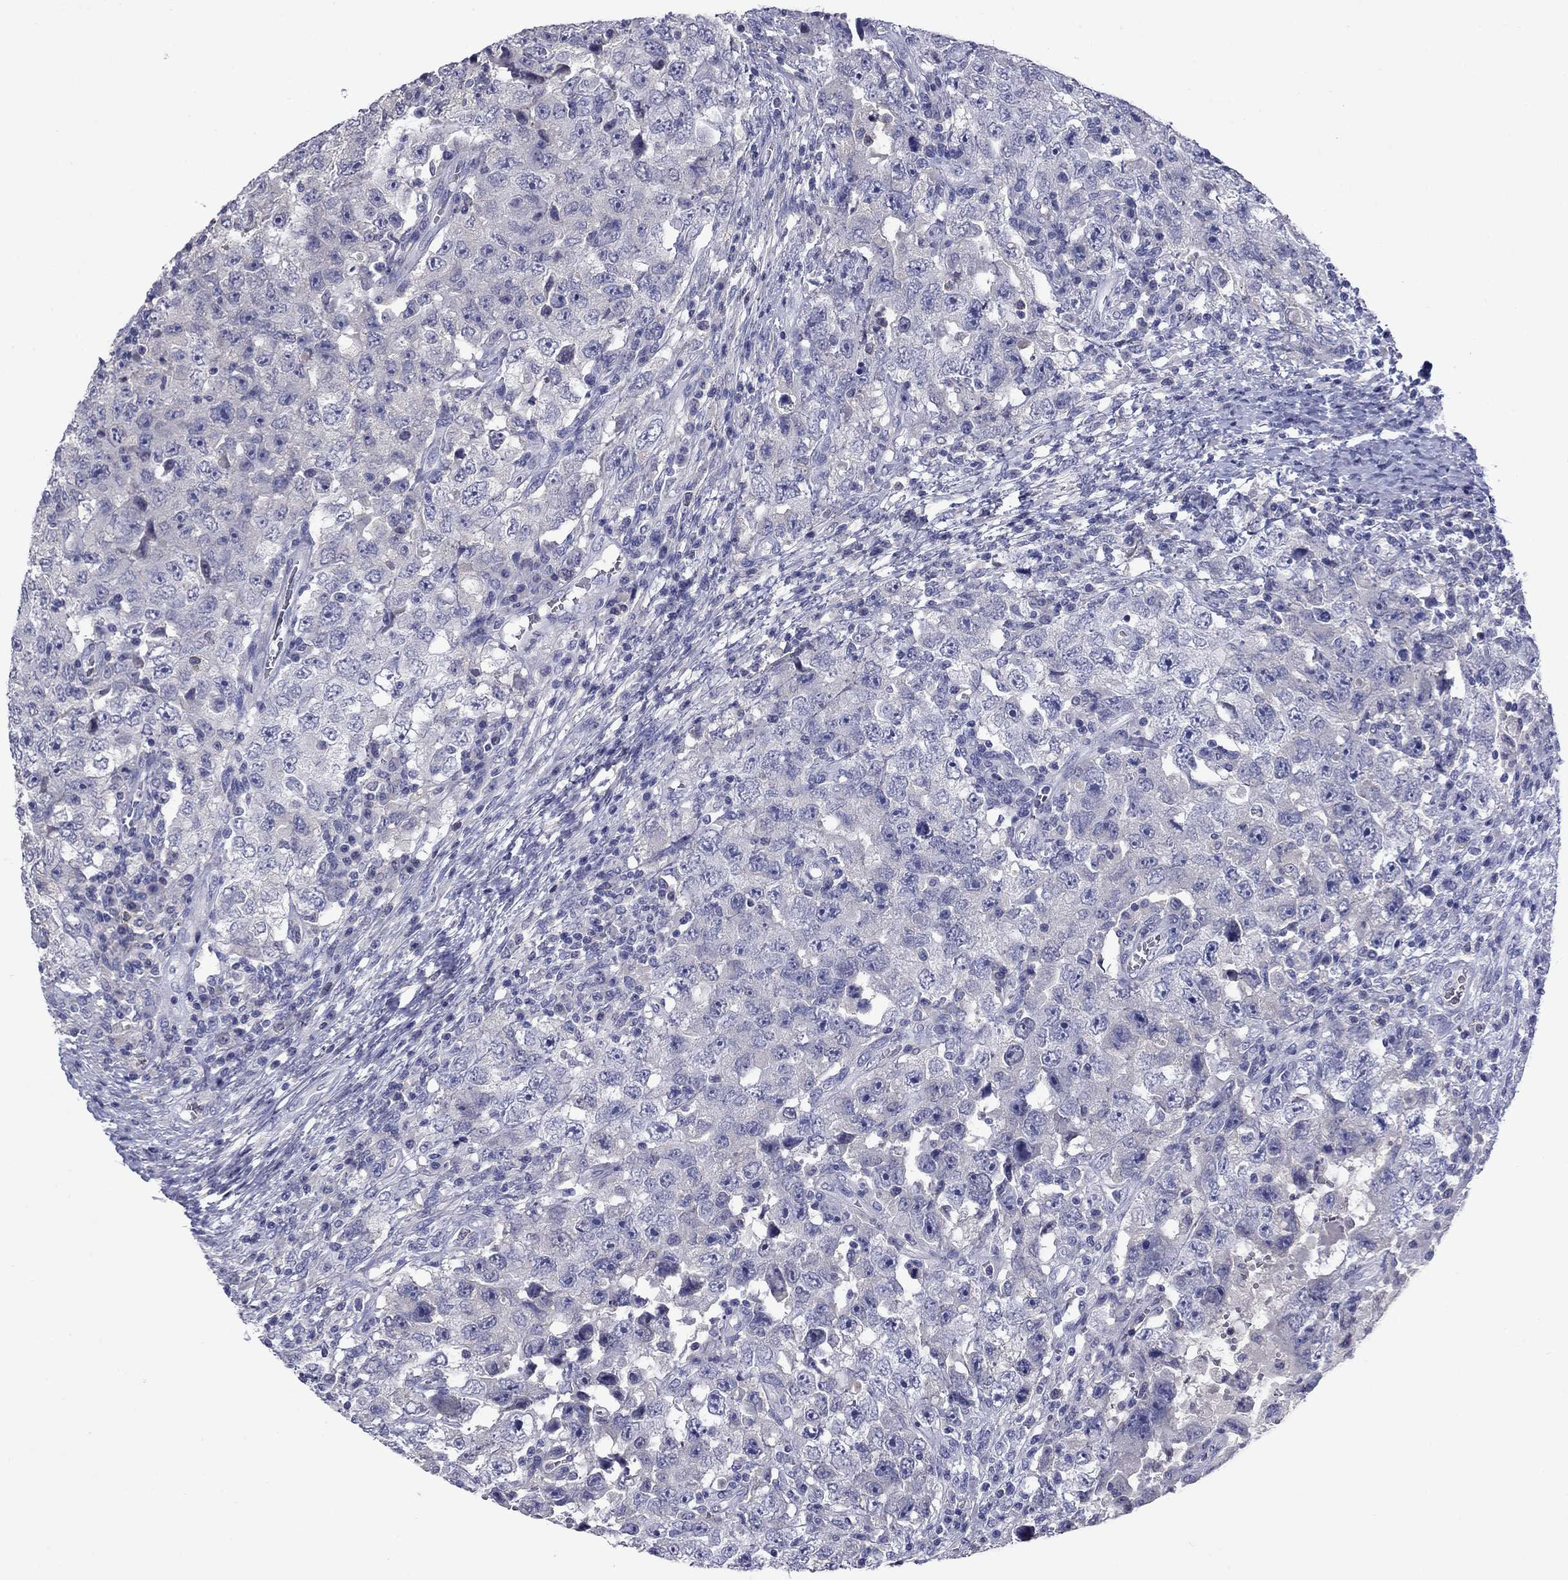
{"staining": {"intensity": "negative", "quantity": "none", "location": "none"}, "tissue": "testis cancer", "cell_type": "Tumor cells", "image_type": "cancer", "snomed": [{"axis": "morphology", "description": "Carcinoma, Embryonal, NOS"}, {"axis": "topography", "description": "Testis"}], "caption": "Immunohistochemical staining of embryonal carcinoma (testis) reveals no significant positivity in tumor cells.", "gene": "CFAP119", "patient": {"sex": "male", "age": 26}}